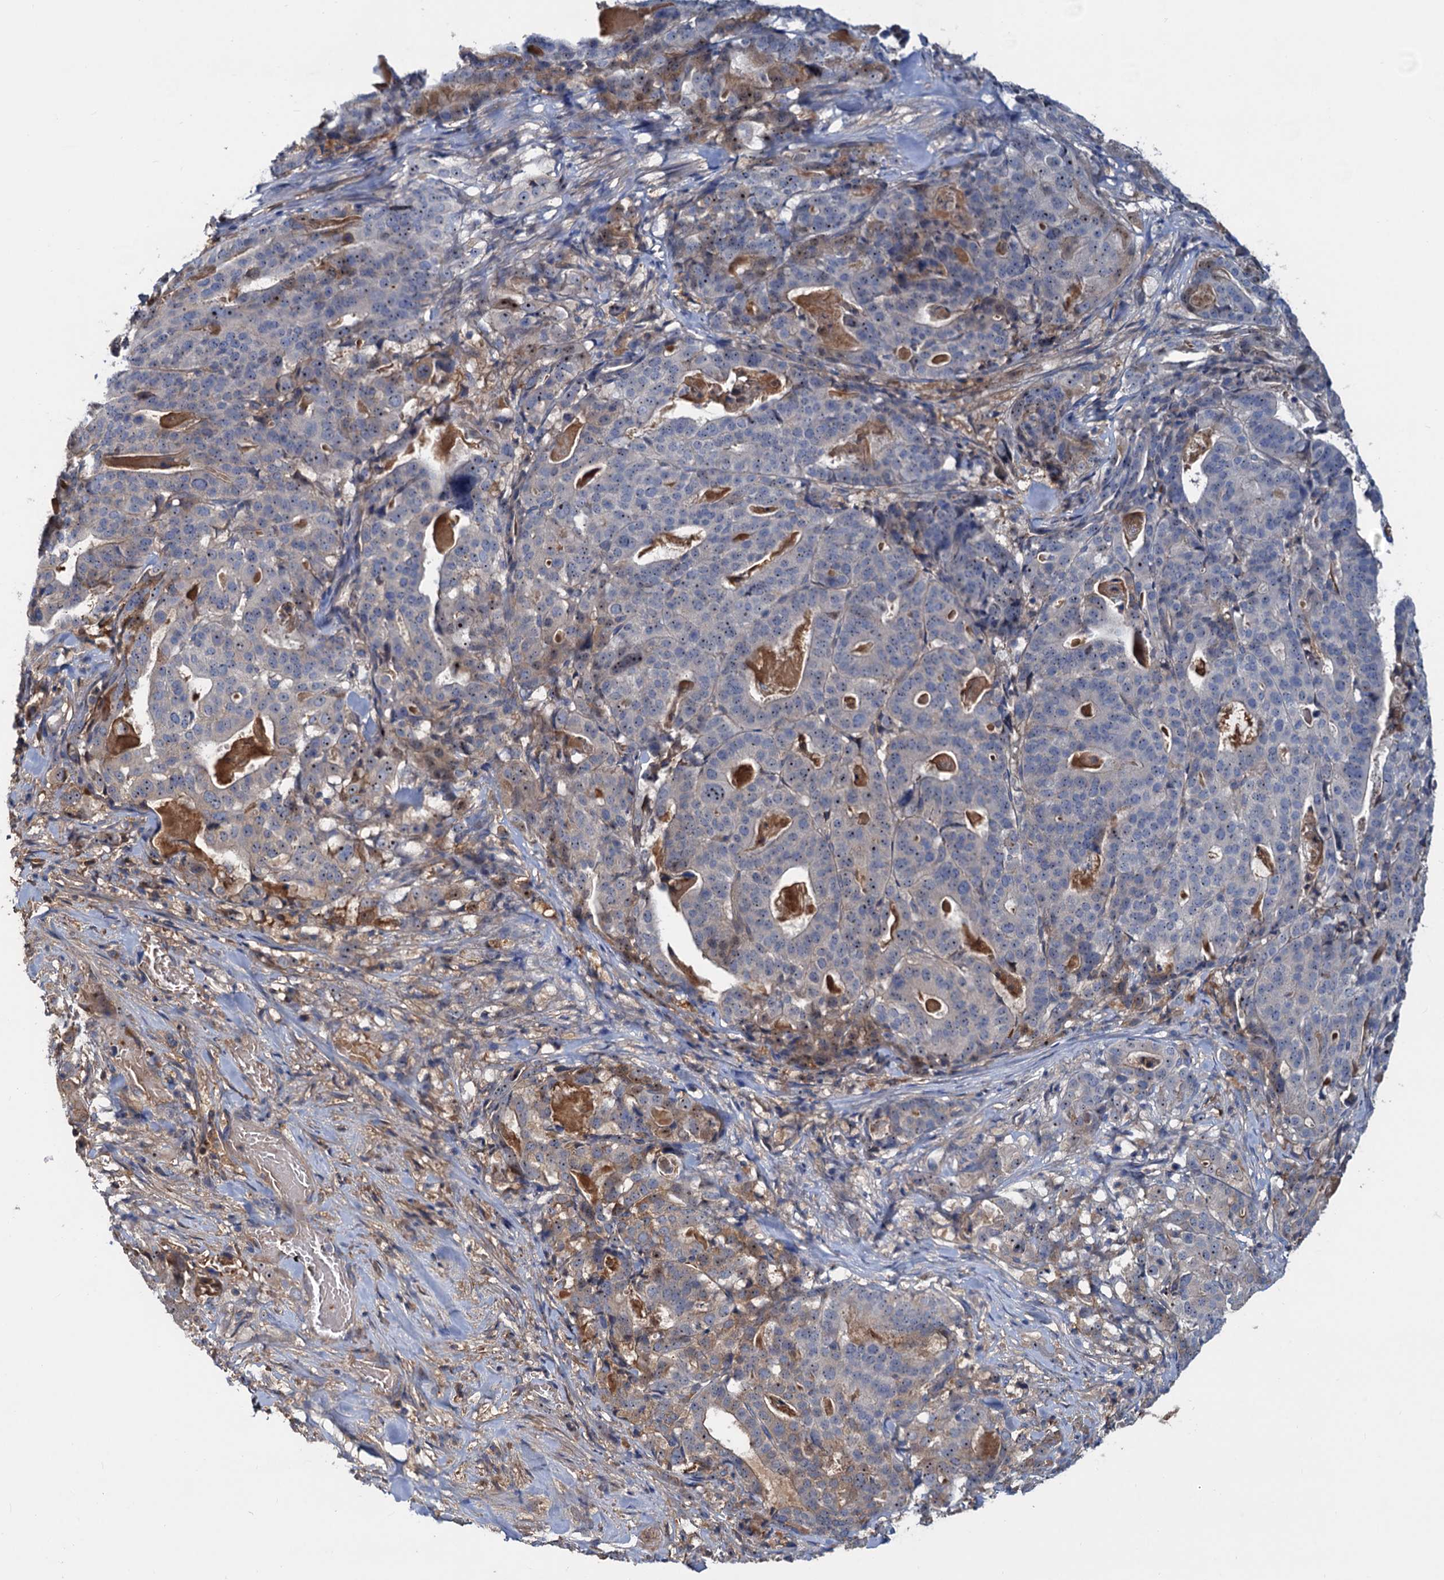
{"staining": {"intensity": "weak", "quantity": "<25%", "location": "cytoplasmic/membranous"}, "tissue": "stomach cancer", "cell_type": "Tumor cells", "image_type": "cancer", "snomed": [{"axis": "morphology", "description": "Adenocarcinoma, NOS"}, {"axis": "topography", "description": "Stomach"}], "caption": "Immunohistochemical staining of stomach cancer exhibits no significant staining in tumor cells. (DAB (3,3'-diaminobenzidine) IHC, high magnification).", "gene": "CHRD", "patient": {"sex": "male", "age": 48}}